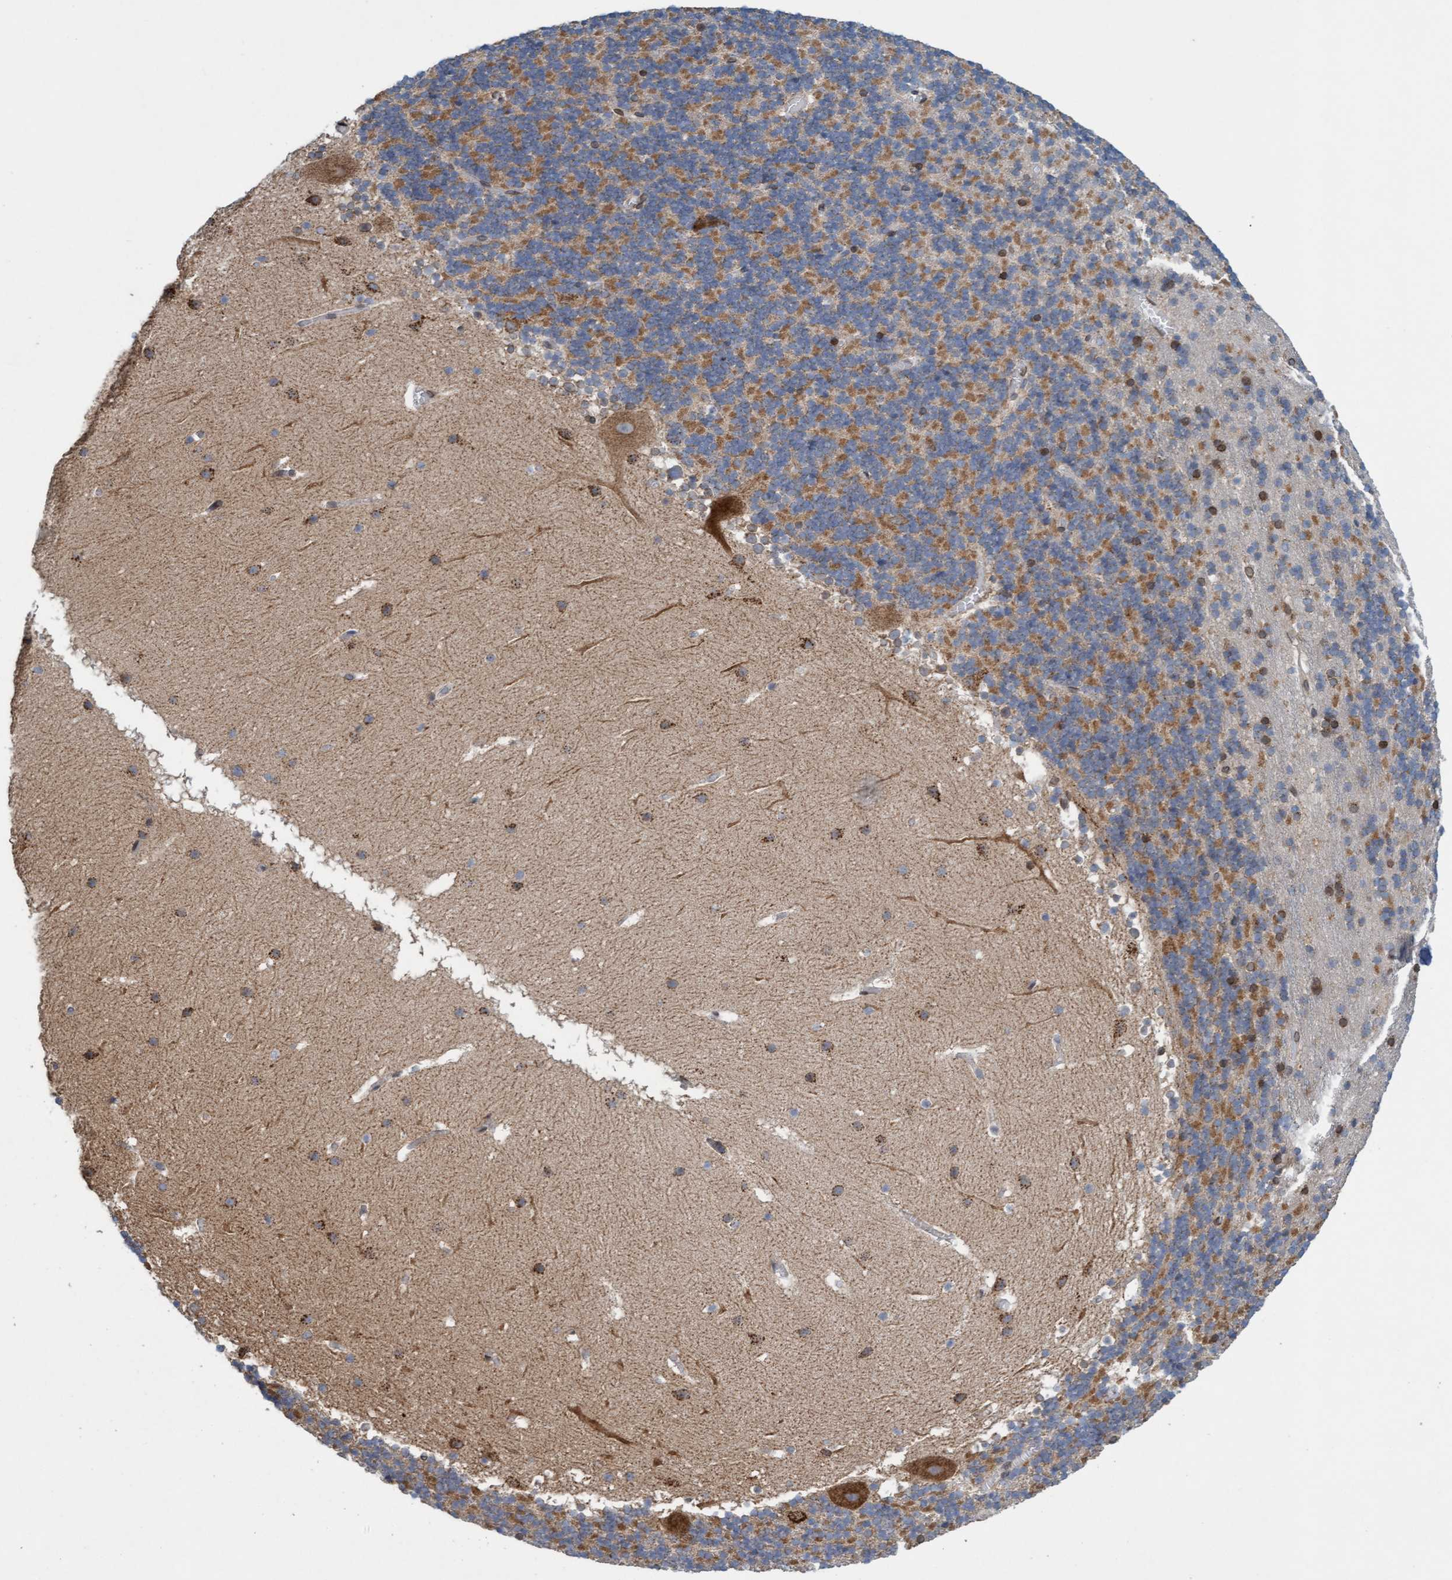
{"staining": {"intensity": "moderate", "quantity": "25%-75%", "location": "cytoplasmic/membranous"}, "tissue": "cerebellum", "cell_type": "Cells in granular layer", "image_type": "normal", "snomed": [{"axis": "morphology", "description": "Normal tissue, NOS"}, {"axis": "topography", "description": "Cerebellum"}], "caption": "Immunohistochemistry (IHC) of benign cerebellum shows medium levels of moderate cytoplasmic/membranous staining in approximately 25%-75% of cells in granular layer. The staining was performed using DAB (3,3'-diaminobenzidine), with brown indicating positive protein expression. Nuclei are stained blue with hematoxylin.", "gene": "MRPS23", "patient": {"sex": "male", "age": 45}}